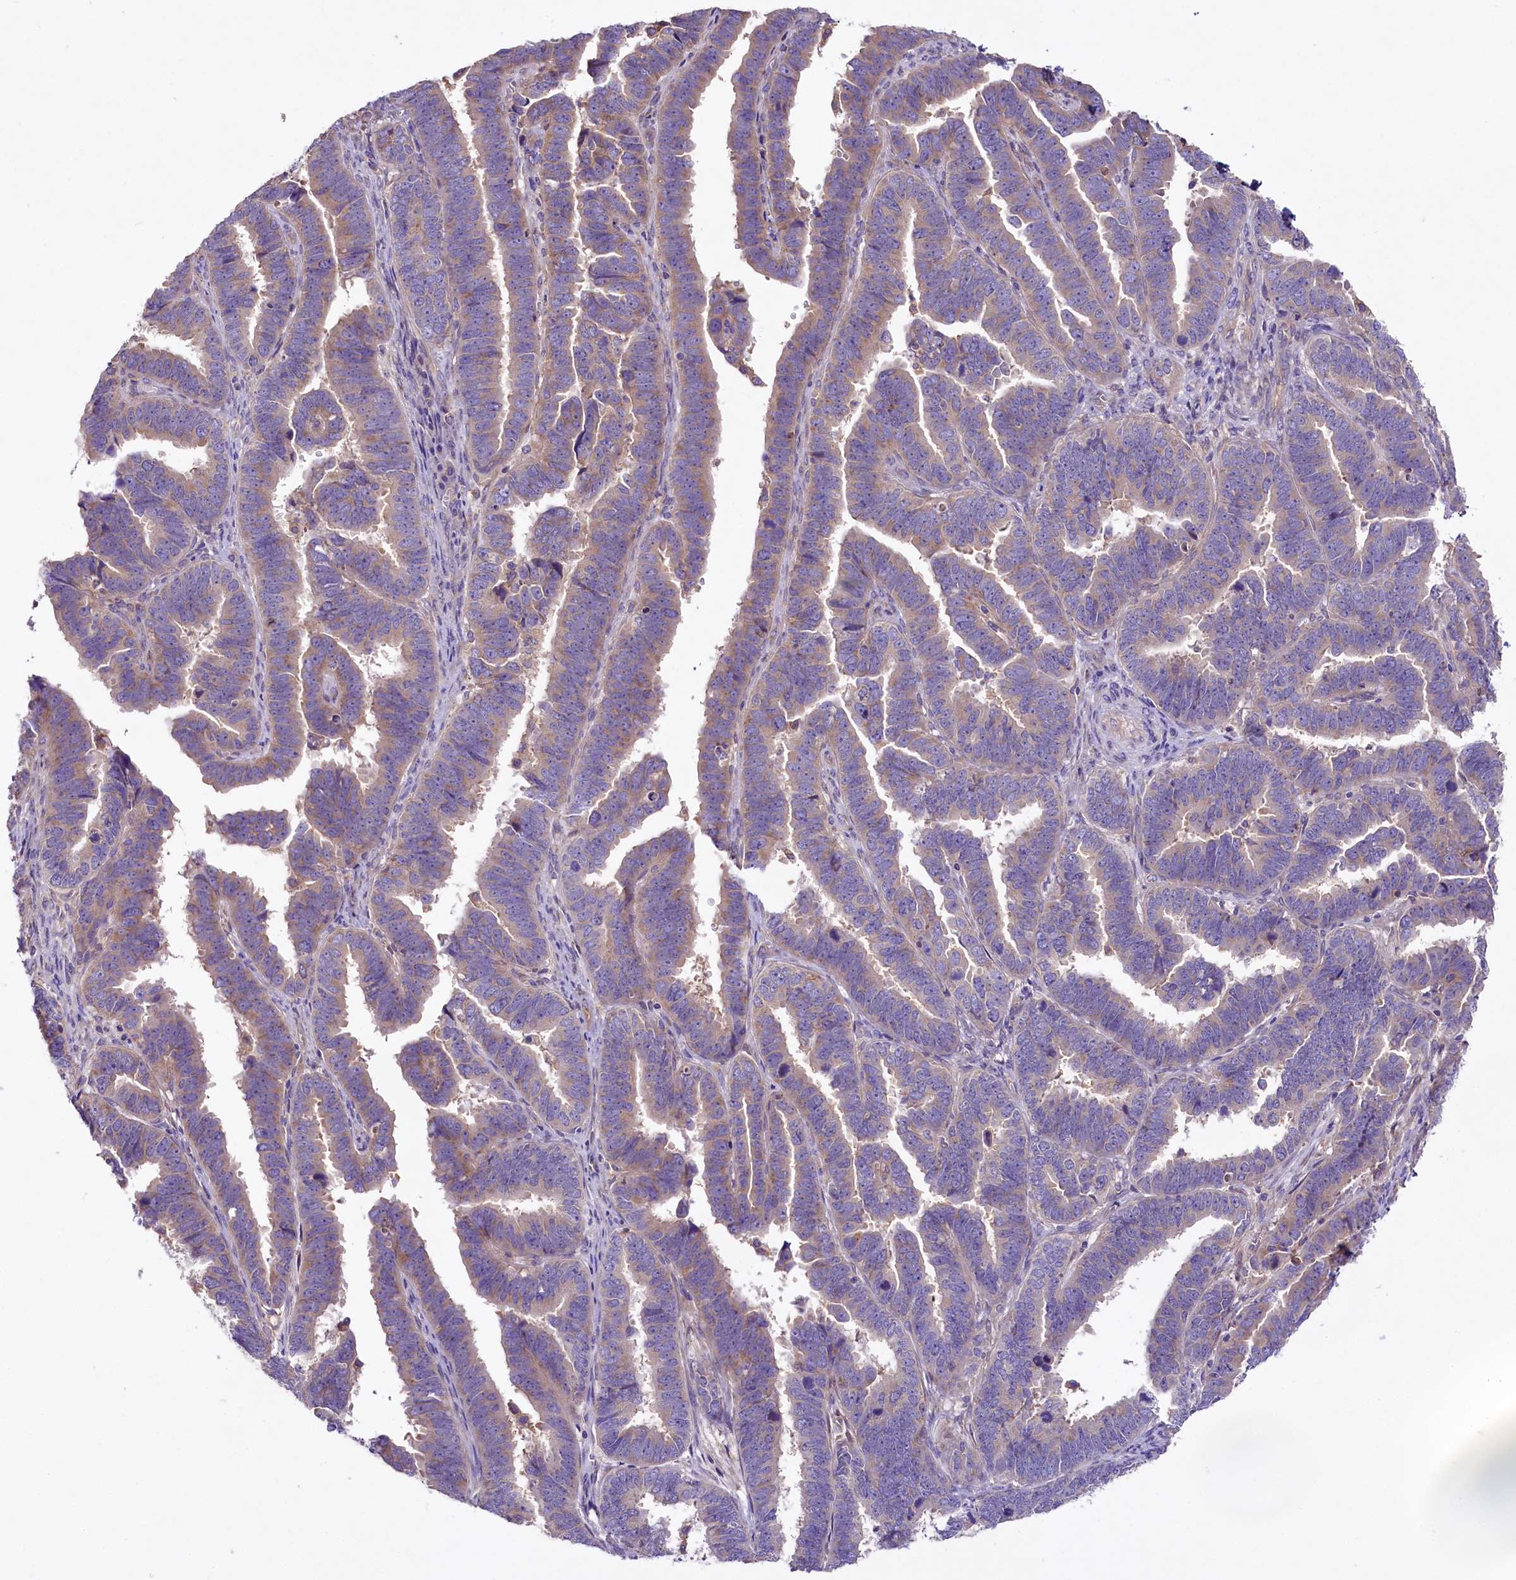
{"staining": {"intensity": "weak", "quantity": "25%-75%", "location": "cytoplasmic/membranous"}, "tissue": "endometrial cancer", "cell_type": "Tumor cells", "image_type": "cancer", "snomed": [{"axis": "morphology", "description": "Adenocarcinoma, NOS"}, {"axis": "topography", "description": "Endometrium"}], "caption": "Protein staining displays weak cytoplasmic/membranous positivity in about 25%-75% of tumor cells in endometrial adenocarcinoma.", "gene": "PEMT", "patient": {"sex": "female", "age": 75}}